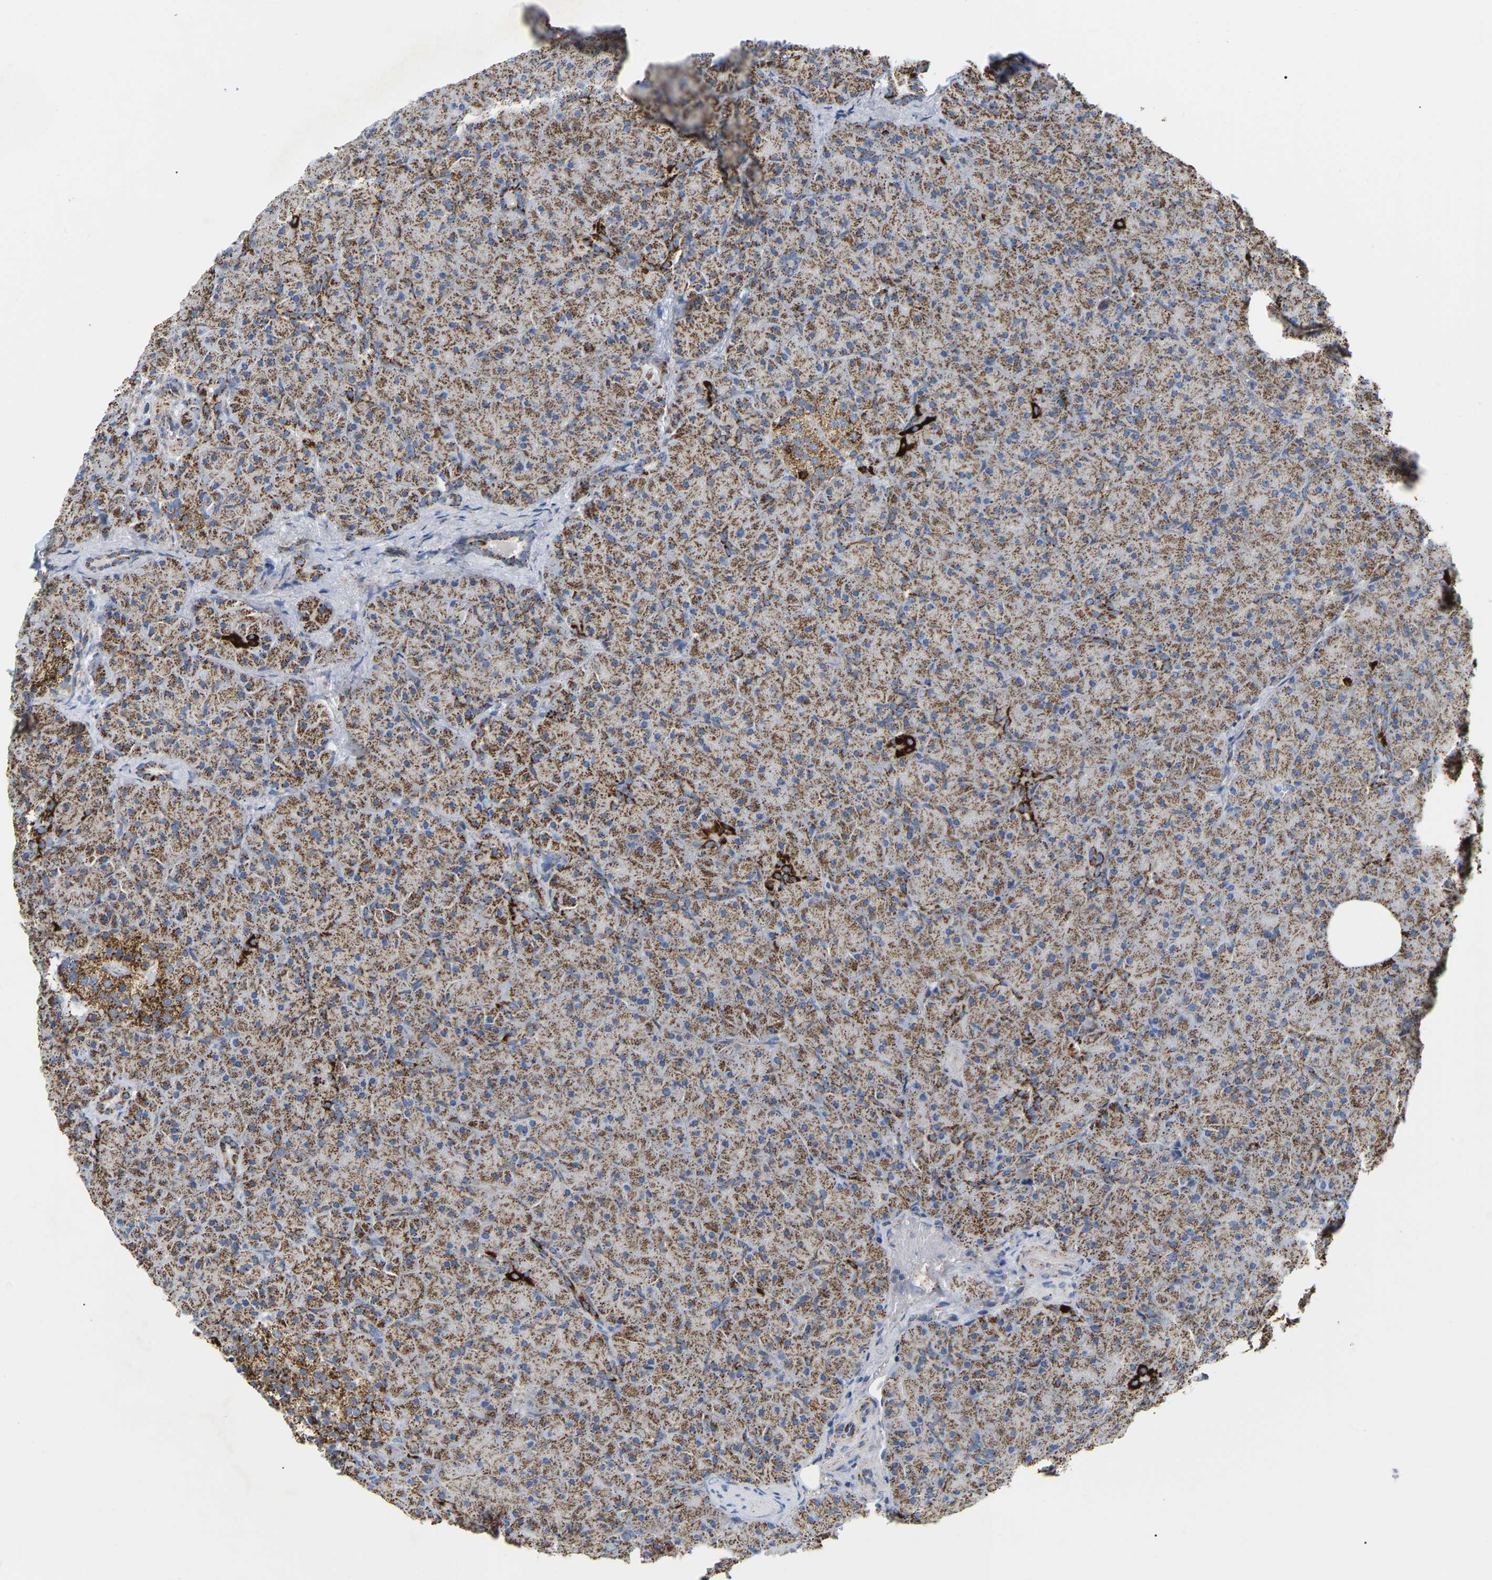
{"staining": {"intensity": "moderate", "quantity": ">75%", "location": "cytoplasmic/membranous"}, "tissue": "pancreas", "cell_type": "Exocrine glandular cells", "image_type": "normal", "snomed": [{"axis": "morphology", "description": "Normal tissue, NOS"}, {"axis": "topography", "description": "Pancreas"}], "caption": "Moderate cytoplasmic/membranous positivity is seen in about >75% of exocrine glandular cells in unremarkable pancreas.", "gene": "HIBADH", "patient": {"sex": "male", "age": 66}}